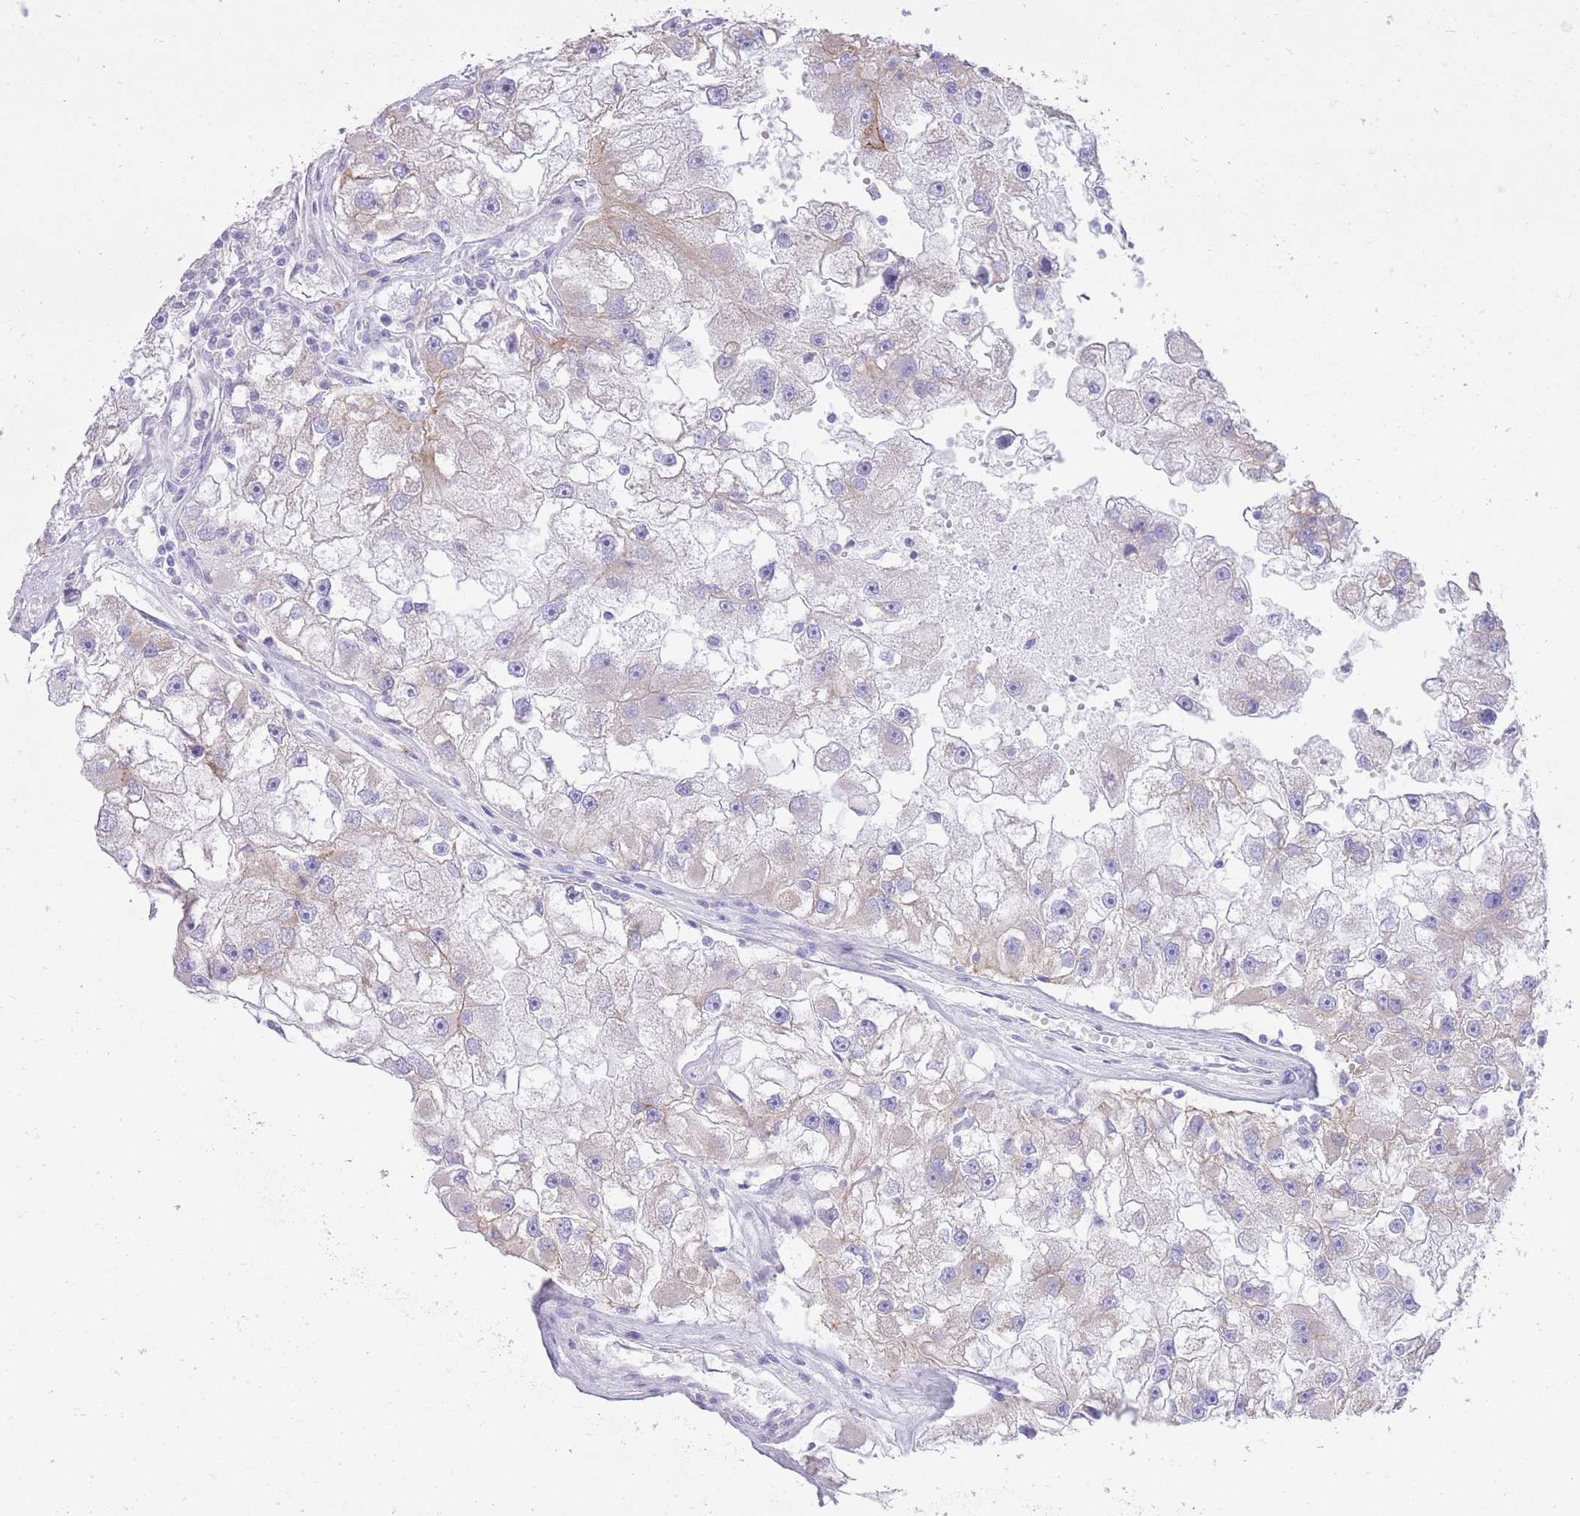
{"staining": {"intensity": "negative", "quantity": "none", "location": "none"}, "tissue": "renal cancer", "cell_type": "Tumor cells", "image_type": "cancer", "snomed": [{"axis": "morphology", "description": "Adenocarcinoma, NOS"}, {"axis": "topography", "description": "Kidney"}], "caption": "IHC of renal cancer (adenocarcinoma) reveals no staining in tumor cells.", "gene": "SLC4A4", "patient": {"sex": "male", "age": 63}}